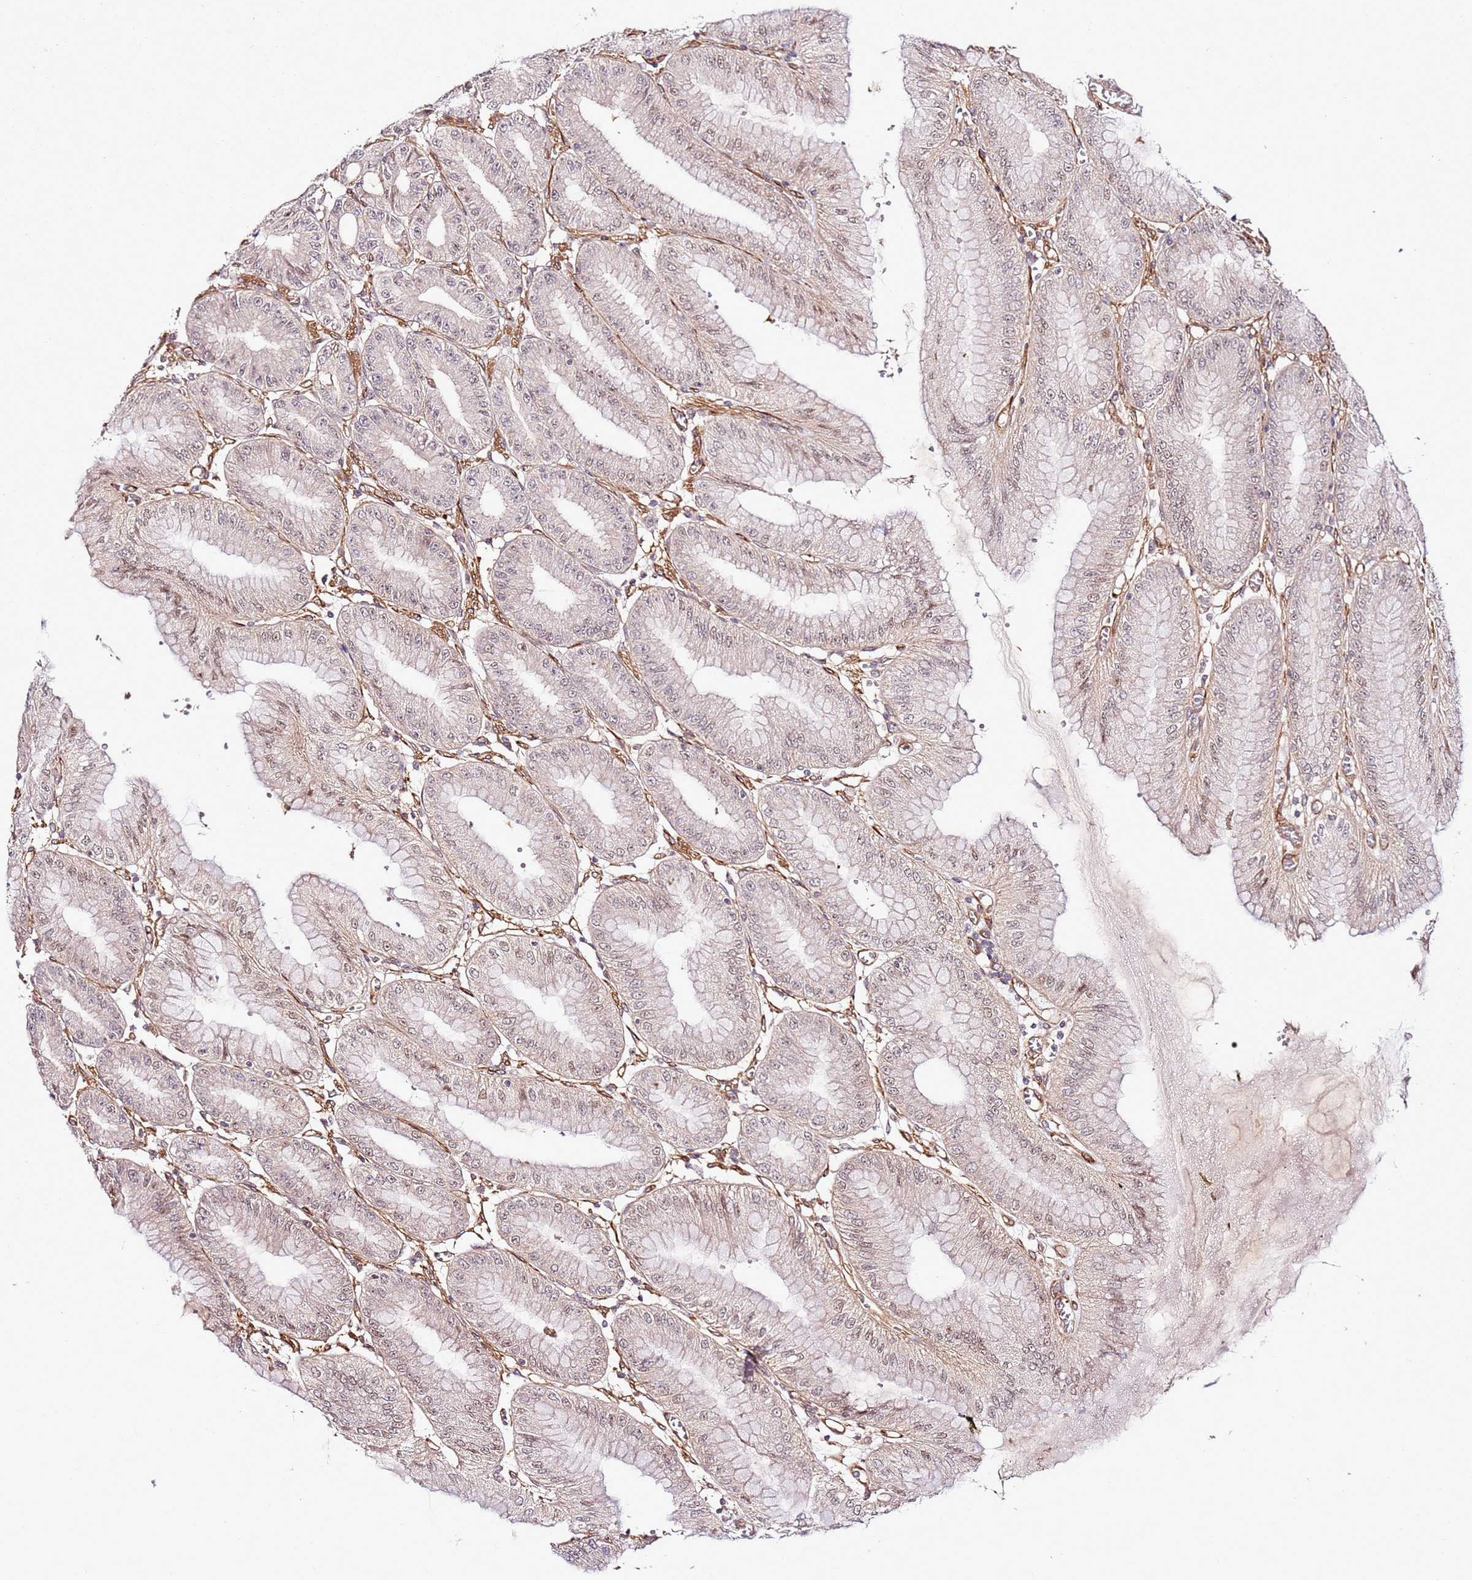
{"staining": {"intensity": "weak", "quantity": "<25%", "location": "nuclear"}, "tissue": "stomach", "cell_type": "Glandular cells", "image_type": "normal", "snomed": [{"axis": "morphology", "description": "Normal tissue, NOS"}, {"axis": "topography", "description": "Stomach, lower"}], "caption": "A micrograph of stomach stained for a protein reveals no brown staining in glandular cells. (DAB IHC with hematoxylin counter stain).", "gene": "CCNYL1", "patient": {"sex": "male", "age": 71}}